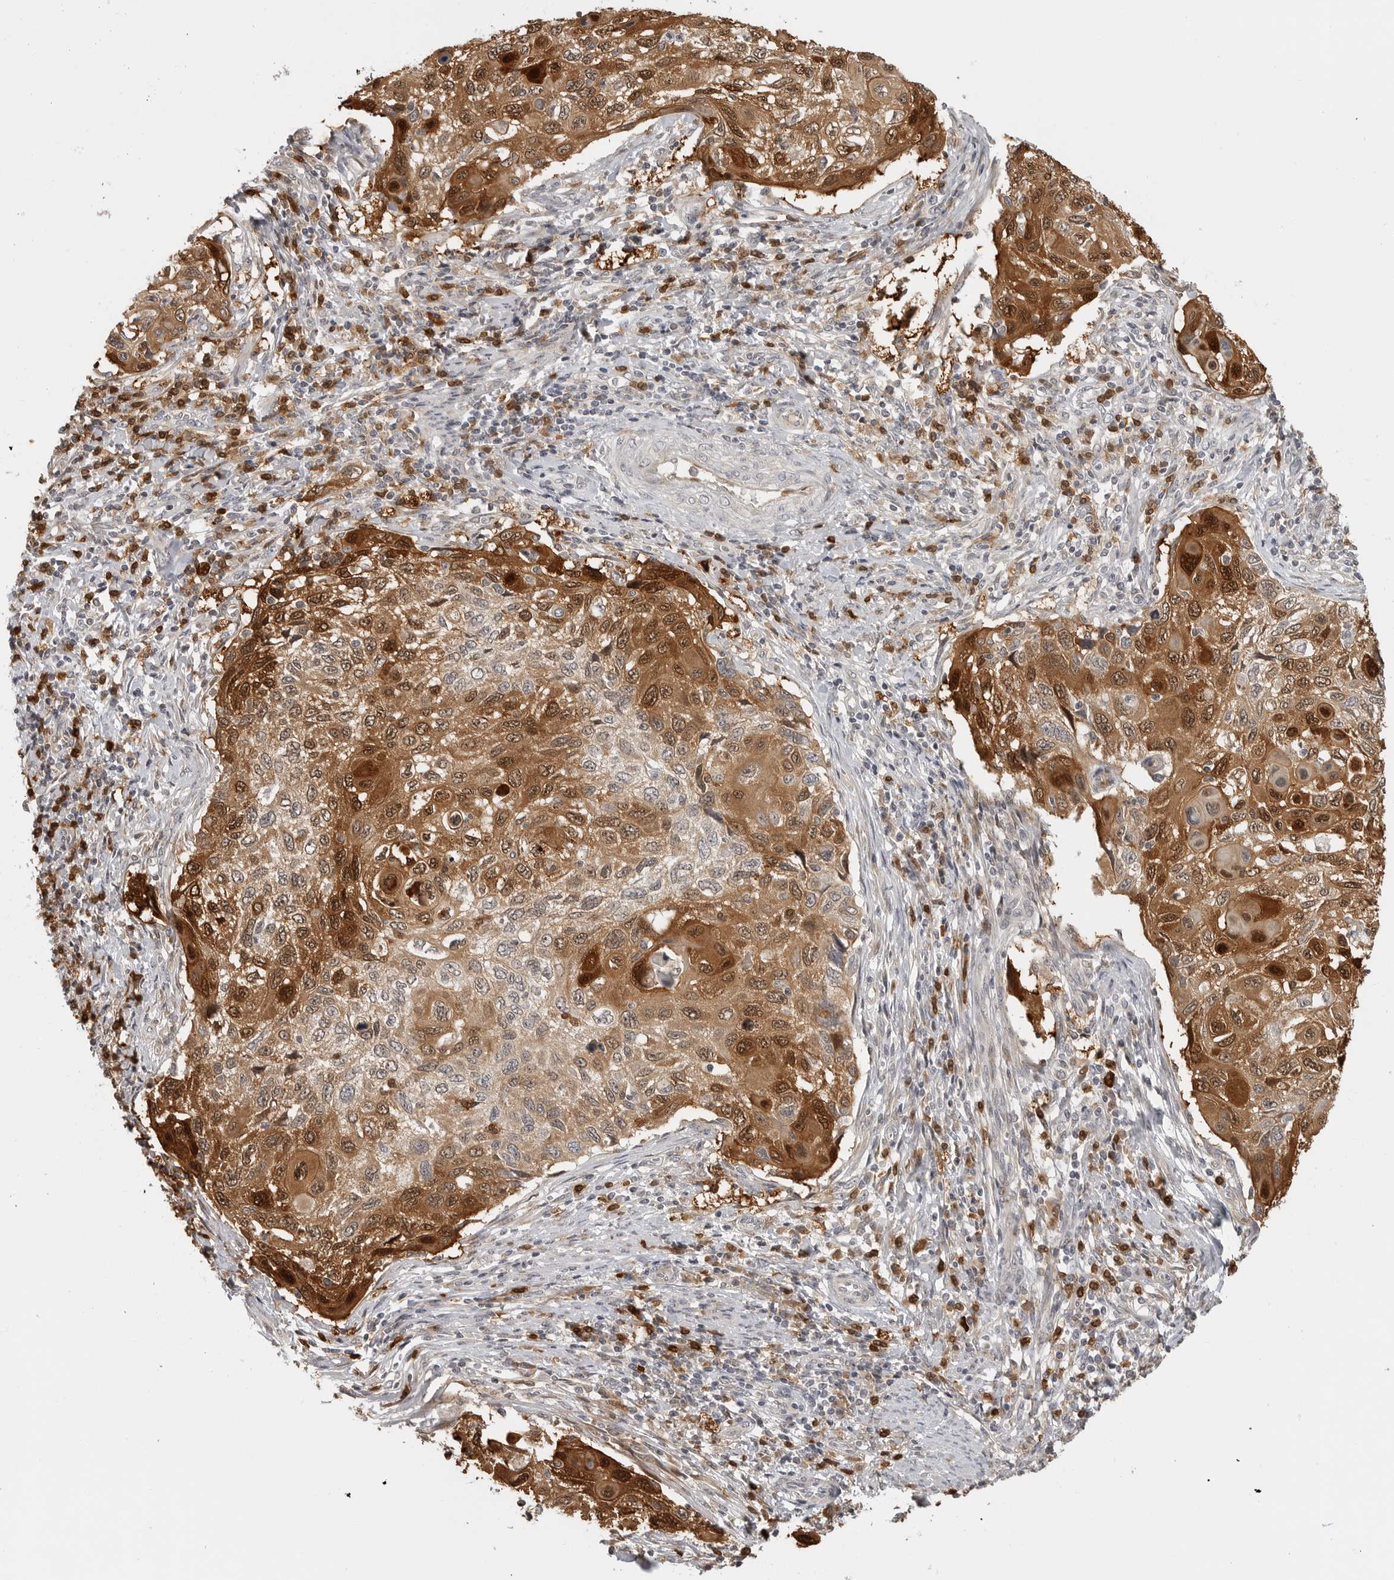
{"staining": {"intensity": "strong", "quantity": ">75%", "location": "cytoplasmic/membranous,nuclear"}, "tissue": "cervical cancer", "cell_type": "Tumor cells", "image_type": "cancer", "snomed": [{"axis": "morphology", "description": "Squamous cell carcinoma, NOS"}, {"axis": "topography", "description": "Cervix"}], "caption": "Tumor cells reveal high levels of strong cytoplasmic/membranous and nuclear positivity in about >75% of cells in cervical squamous cell carcinoma.", "gene": "IDO1", "patient": {"sex": "female", "age": 70}}